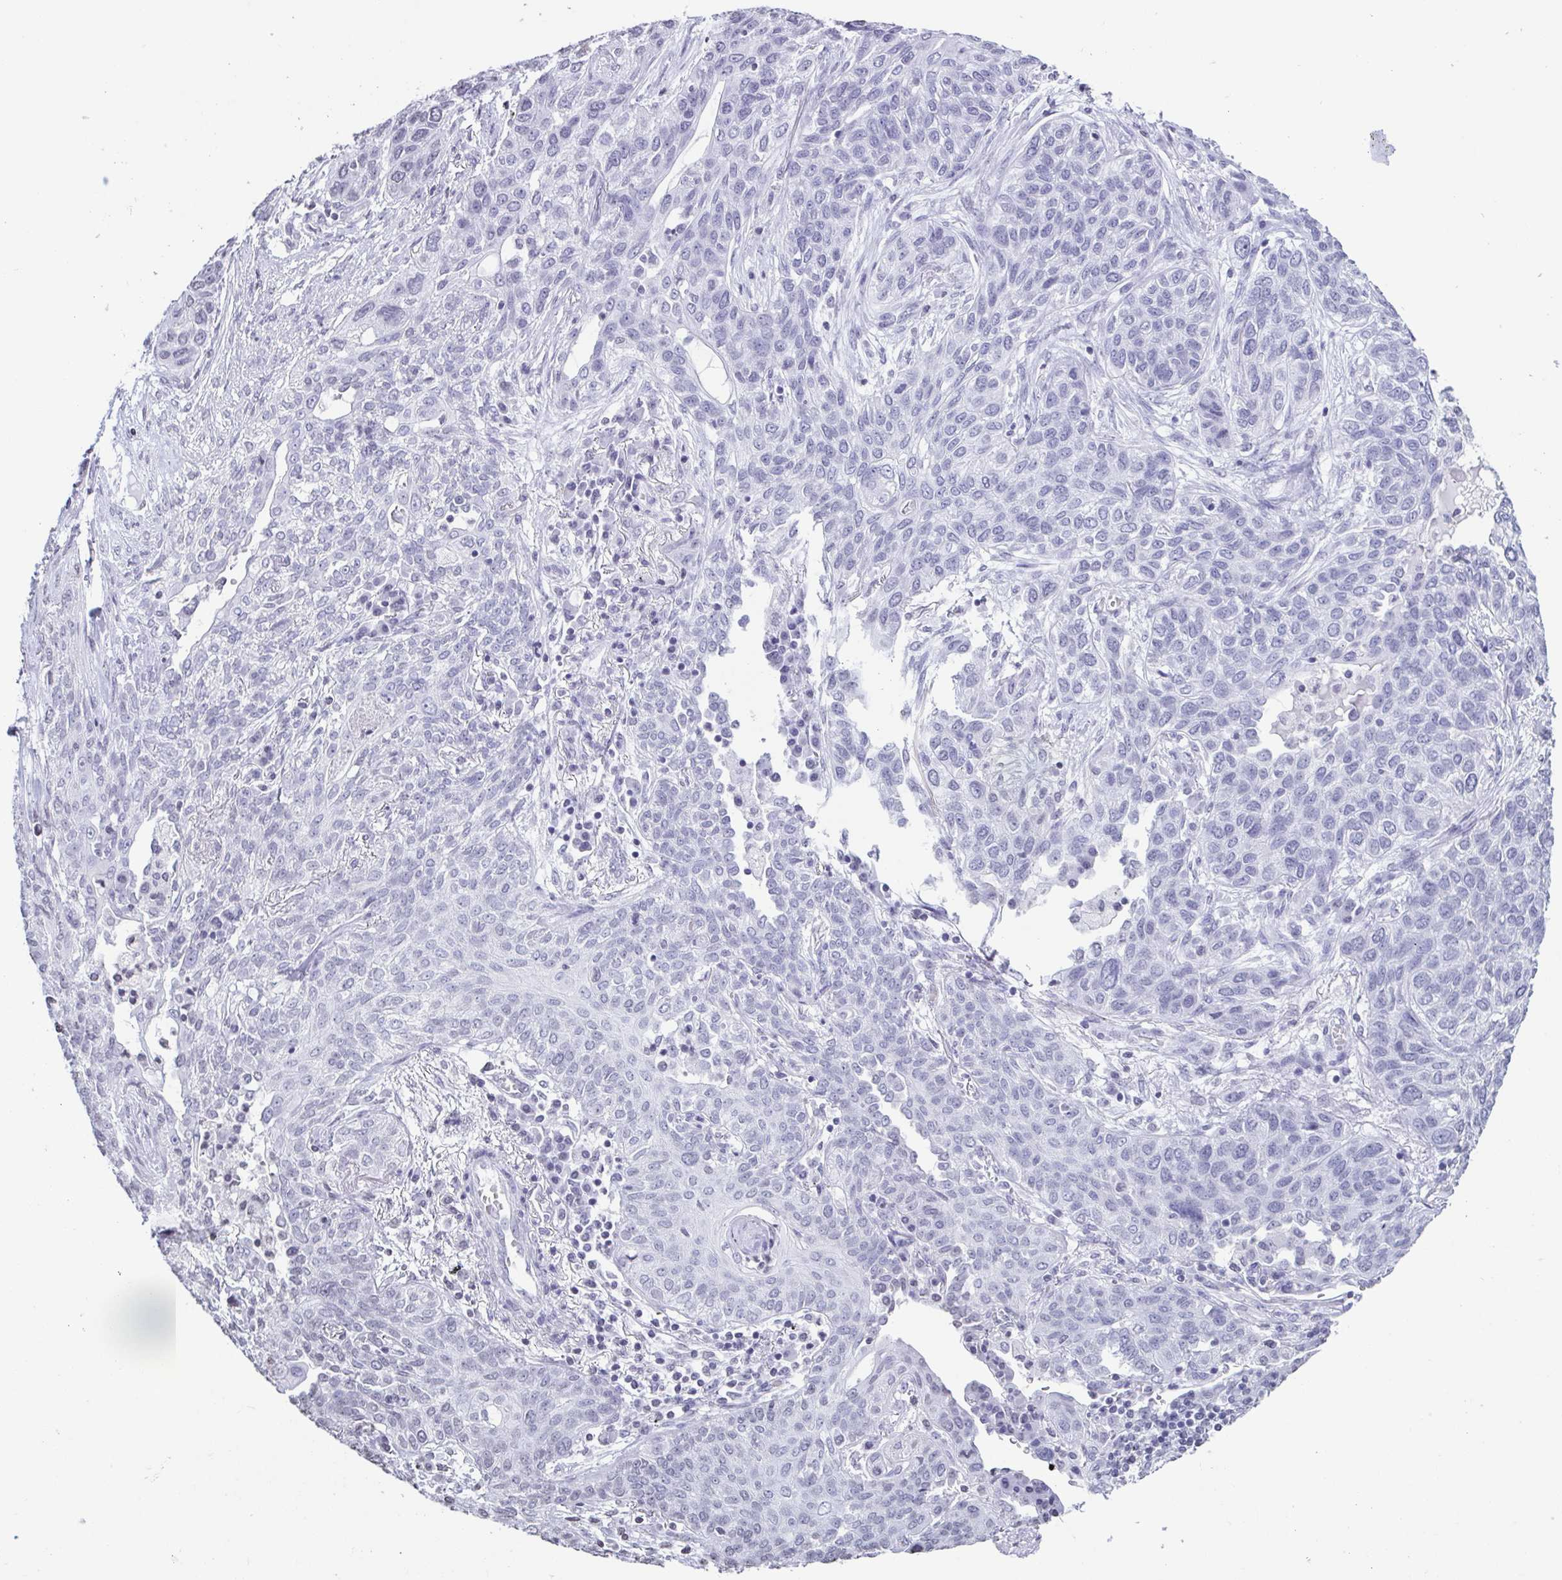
{"staining": {"intensity": "negative", "quantity": "none", "location": "none"}, "tissue": "lung cancer", "cell_type": "Tumor cells", "image_type": "cancer", "snomed": [{"axis": "morphology", "description": "Squamous cell carcinoma, NOS"}, {"axis": "topography", "description": "Lung"}], "caption": "A photomicrograph of lung cancer stained for a protein shows no brown staining in tumor cells. The staining is performed using DAB (3,3'-diaminobenzidine) brown chromogen with nuclei counter-stained in using hematoxylin.", "gene": "VCY1B", "patient": {"sex": "female", "age": 70}}